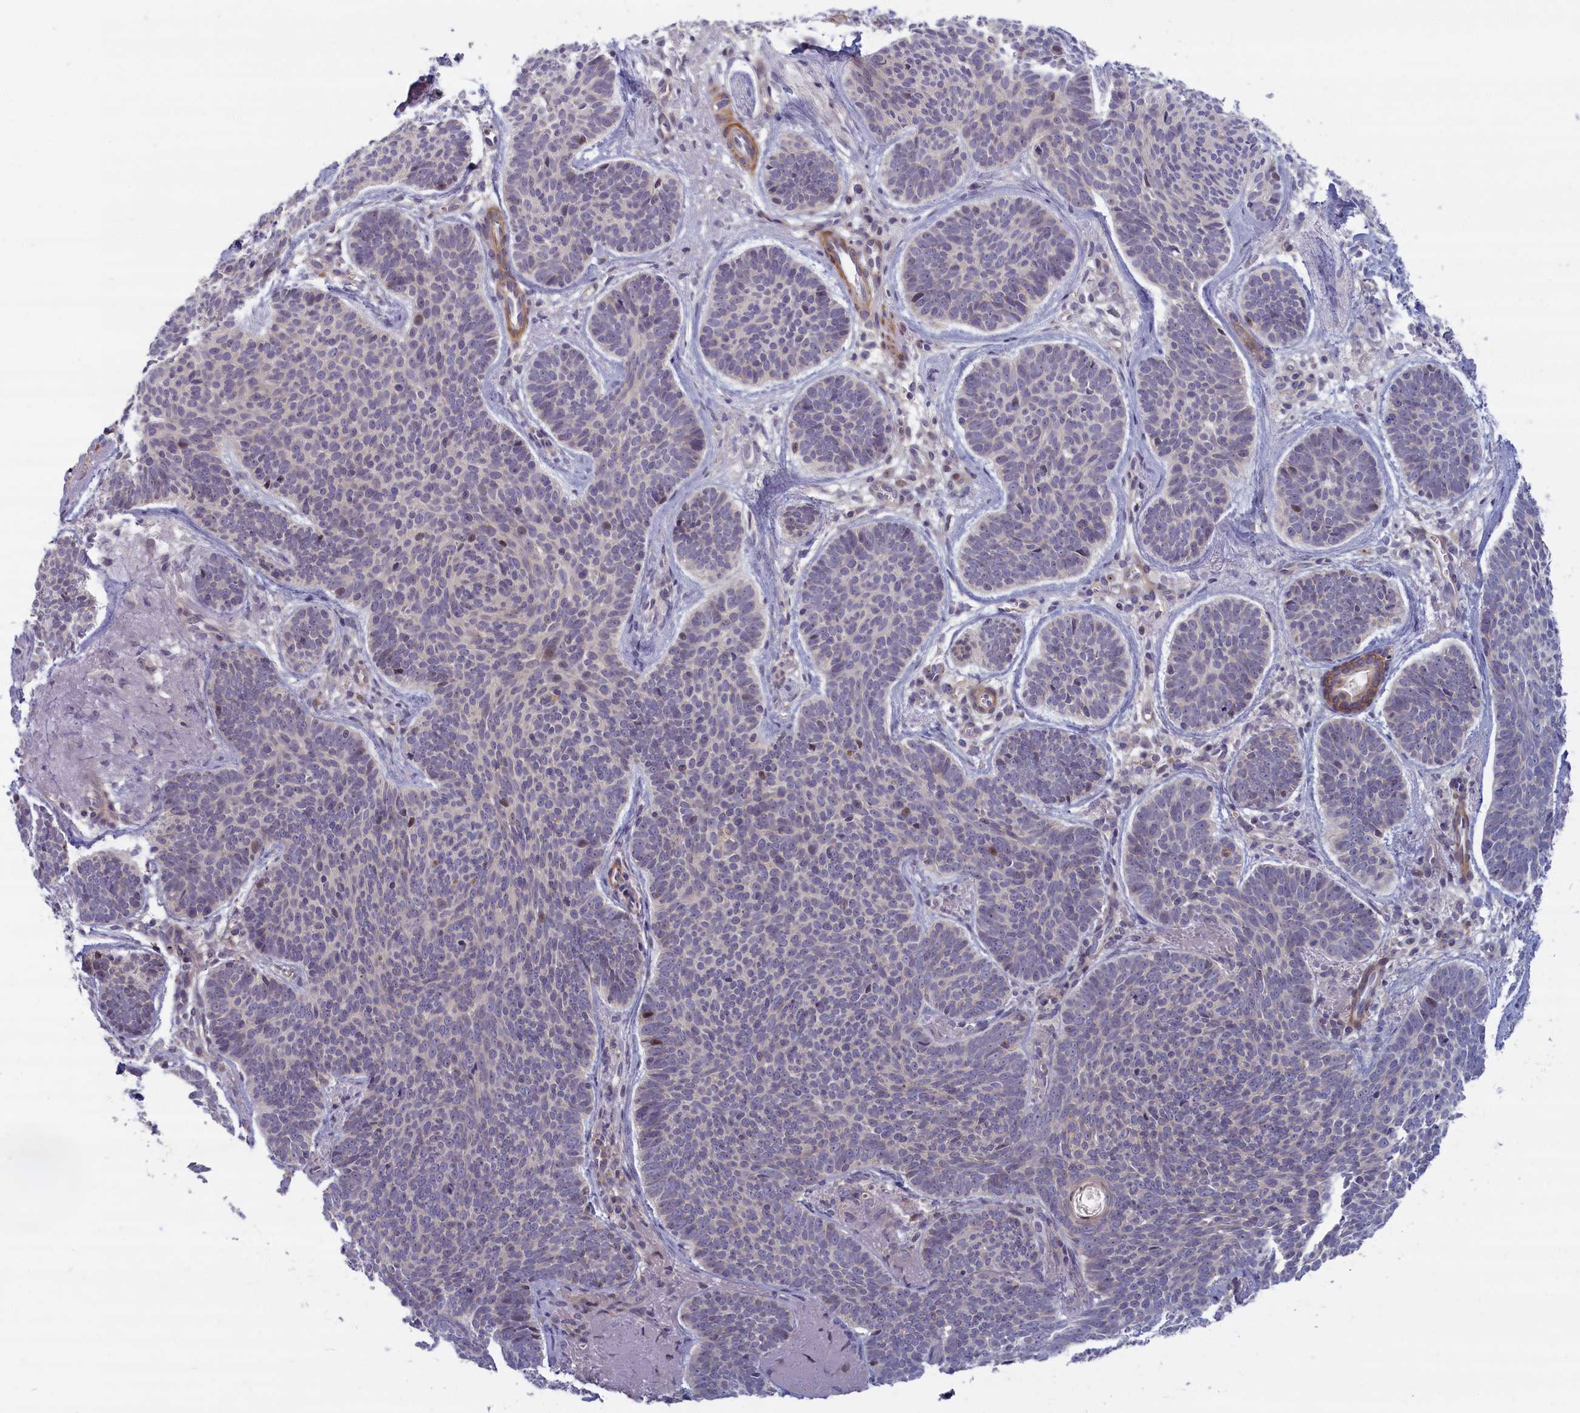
{"staining": {"intensity": "negative", "quantity": "none", "location": "none"}, "tissue": "skin cancer", "cell_type": "Tumor cells", "image_type": "cancer", "snomed": [{"axis": "morphology", "description": "Basal cell carcinoma"}, {"axis": "topography", "description": "Skin"}], "caption": "Immunohistochemical staining of human skin cancer (basal cell carcinoma) reveals no significant positivity in tumor cells.", "gene": "TRPM4", "patient": {"sex": "female", "age": 74}}